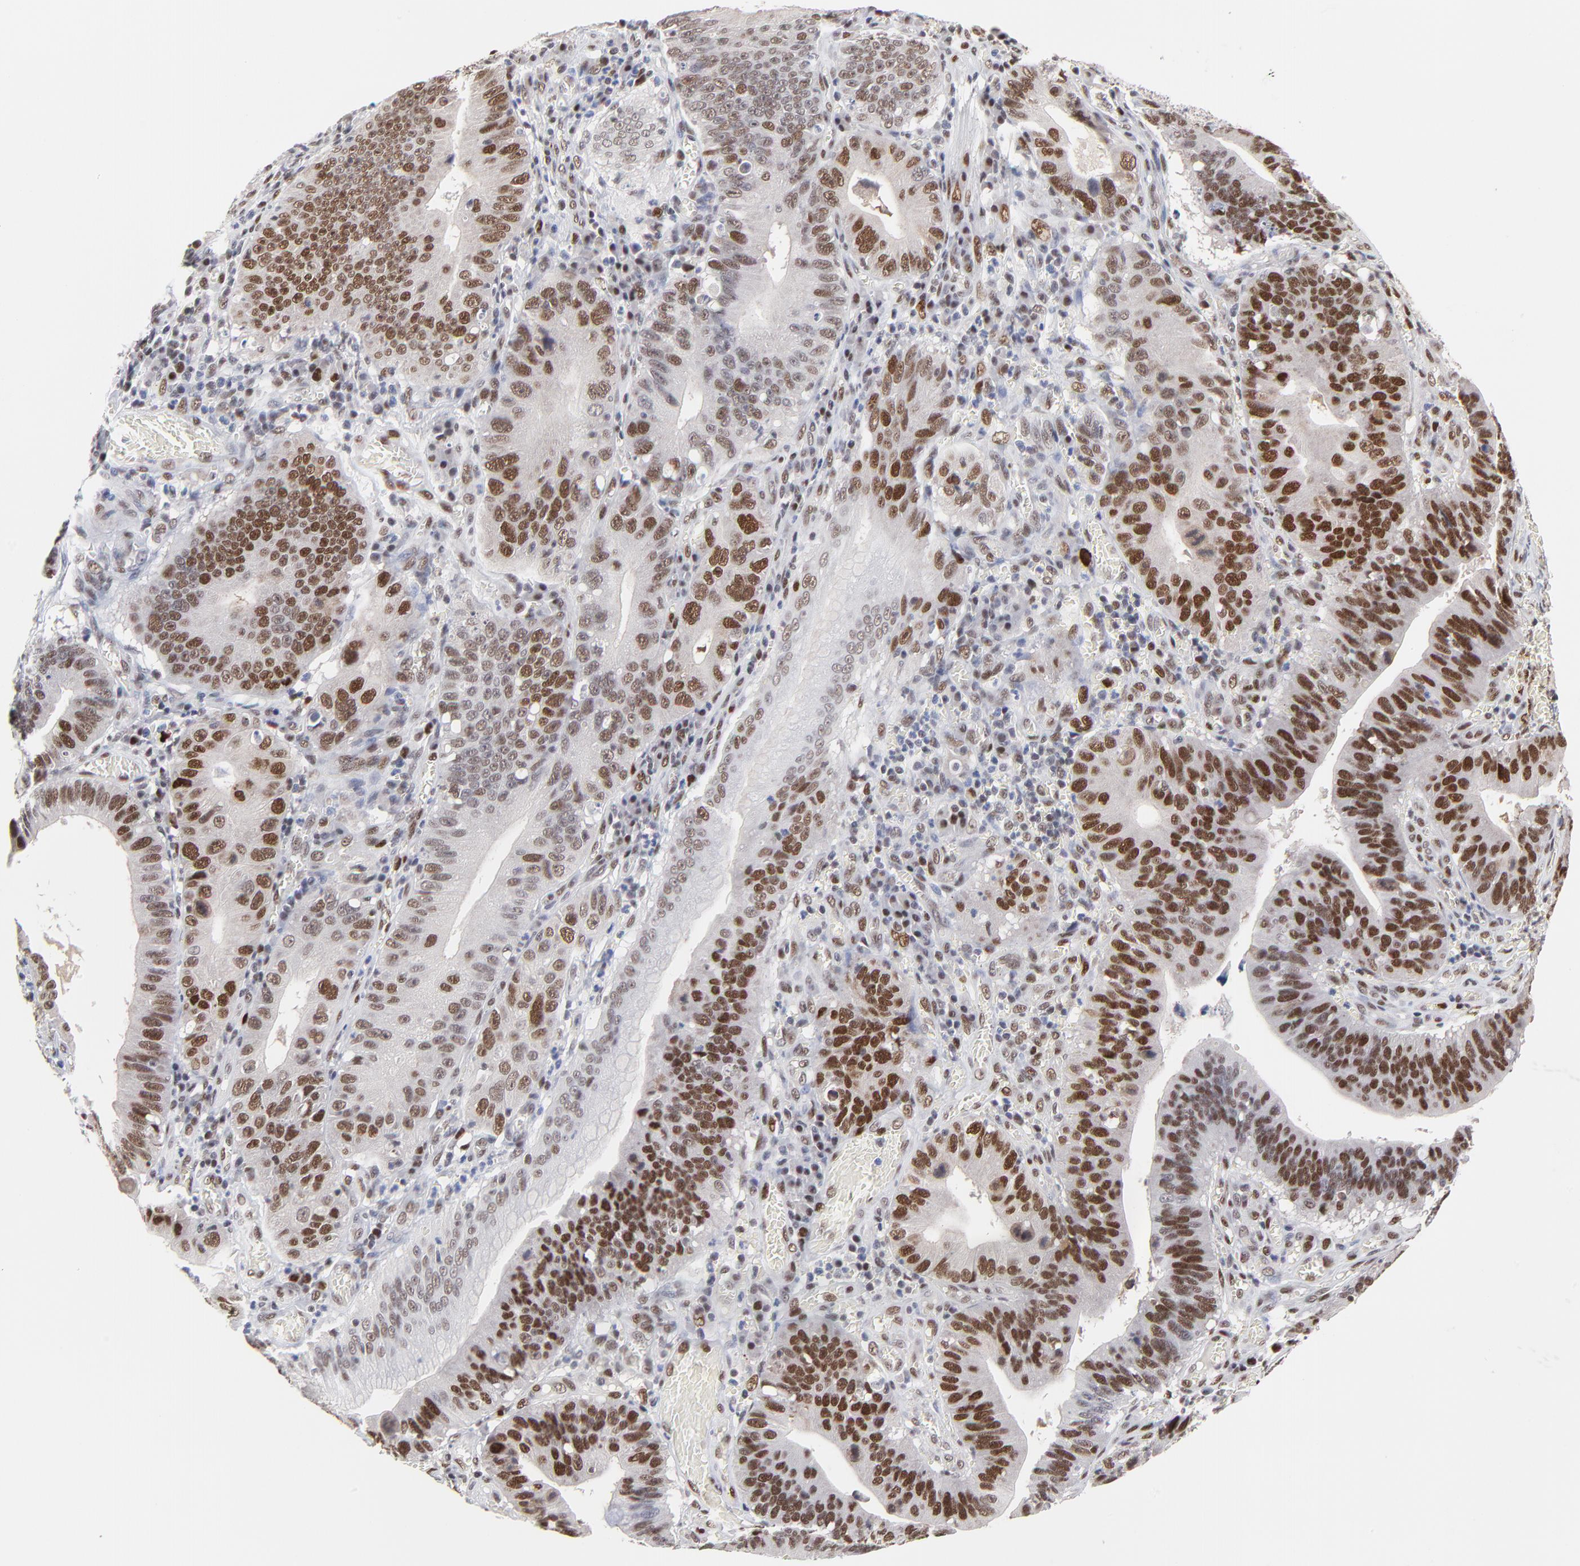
{"staining": {"intensity": "moderate", "quantity": ">75%", "location": "nuclear"}, "tissue": "stomach cancer", "cell_type": "Tumor cells", "image_type": "cancer", "snomed": [{"axis": "morphology", "description": "Adenocarcinoma, NOS"}, {"axis": "topography", "description": "Stomach"}, {"axis": "topography", "description": "Gastric cardia"}], "caption": "Immunohistochemistry (IHC) photomicrograph of human stomach cancer (adenocarcinoma) stained for a protein (brown), which demonstrates medium levels of moderate nuclear expression in about >75% of tumor cells.", "gene": "OGFOD1", "patient": {"sex": "male", "age": 59}}